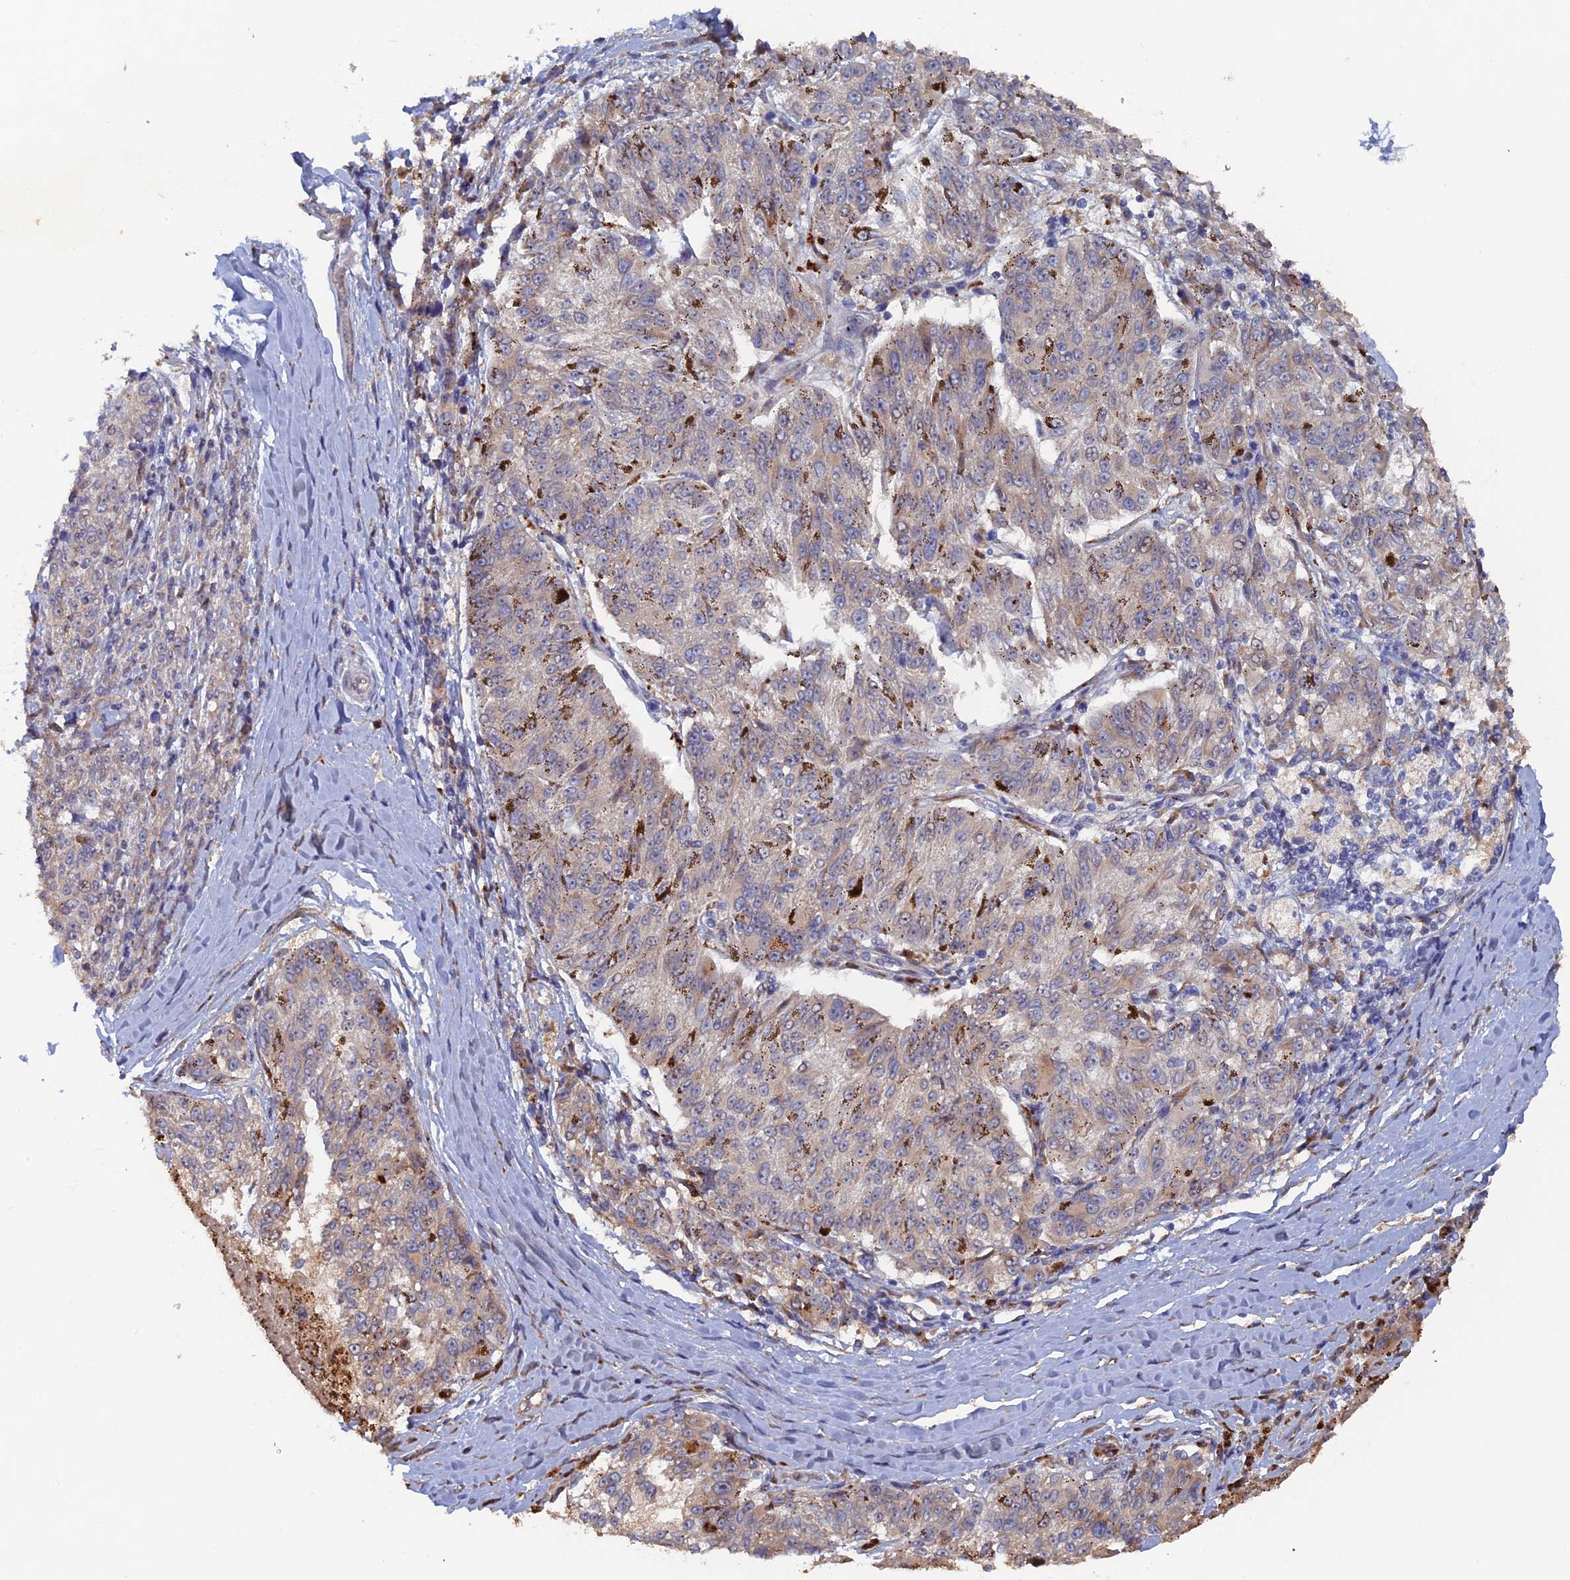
{"staining": {"intensity": "moderate", "quantity": "<25%", "location": "cytoplasmic/membranous"}, "tissue": "melanoma", "cell_type": "Tumor cells", "image_type": "cancer", "snomed": [{"axis": "morphology", "description": "Malignant melanoma, NOS"}, {"axis": "topography", "description": "Skin"}], "caption": "Malignant melanoma stained for a protein displays moderate cytoplasmic/membranous positivity in tumor cells. The staining was performed using DAB, with brown indicating positive protein expression. Nuclei are stained blue with hematoxylin.", "gene": "VPS37C", "patient": {"sex": "female", "age": 72}}